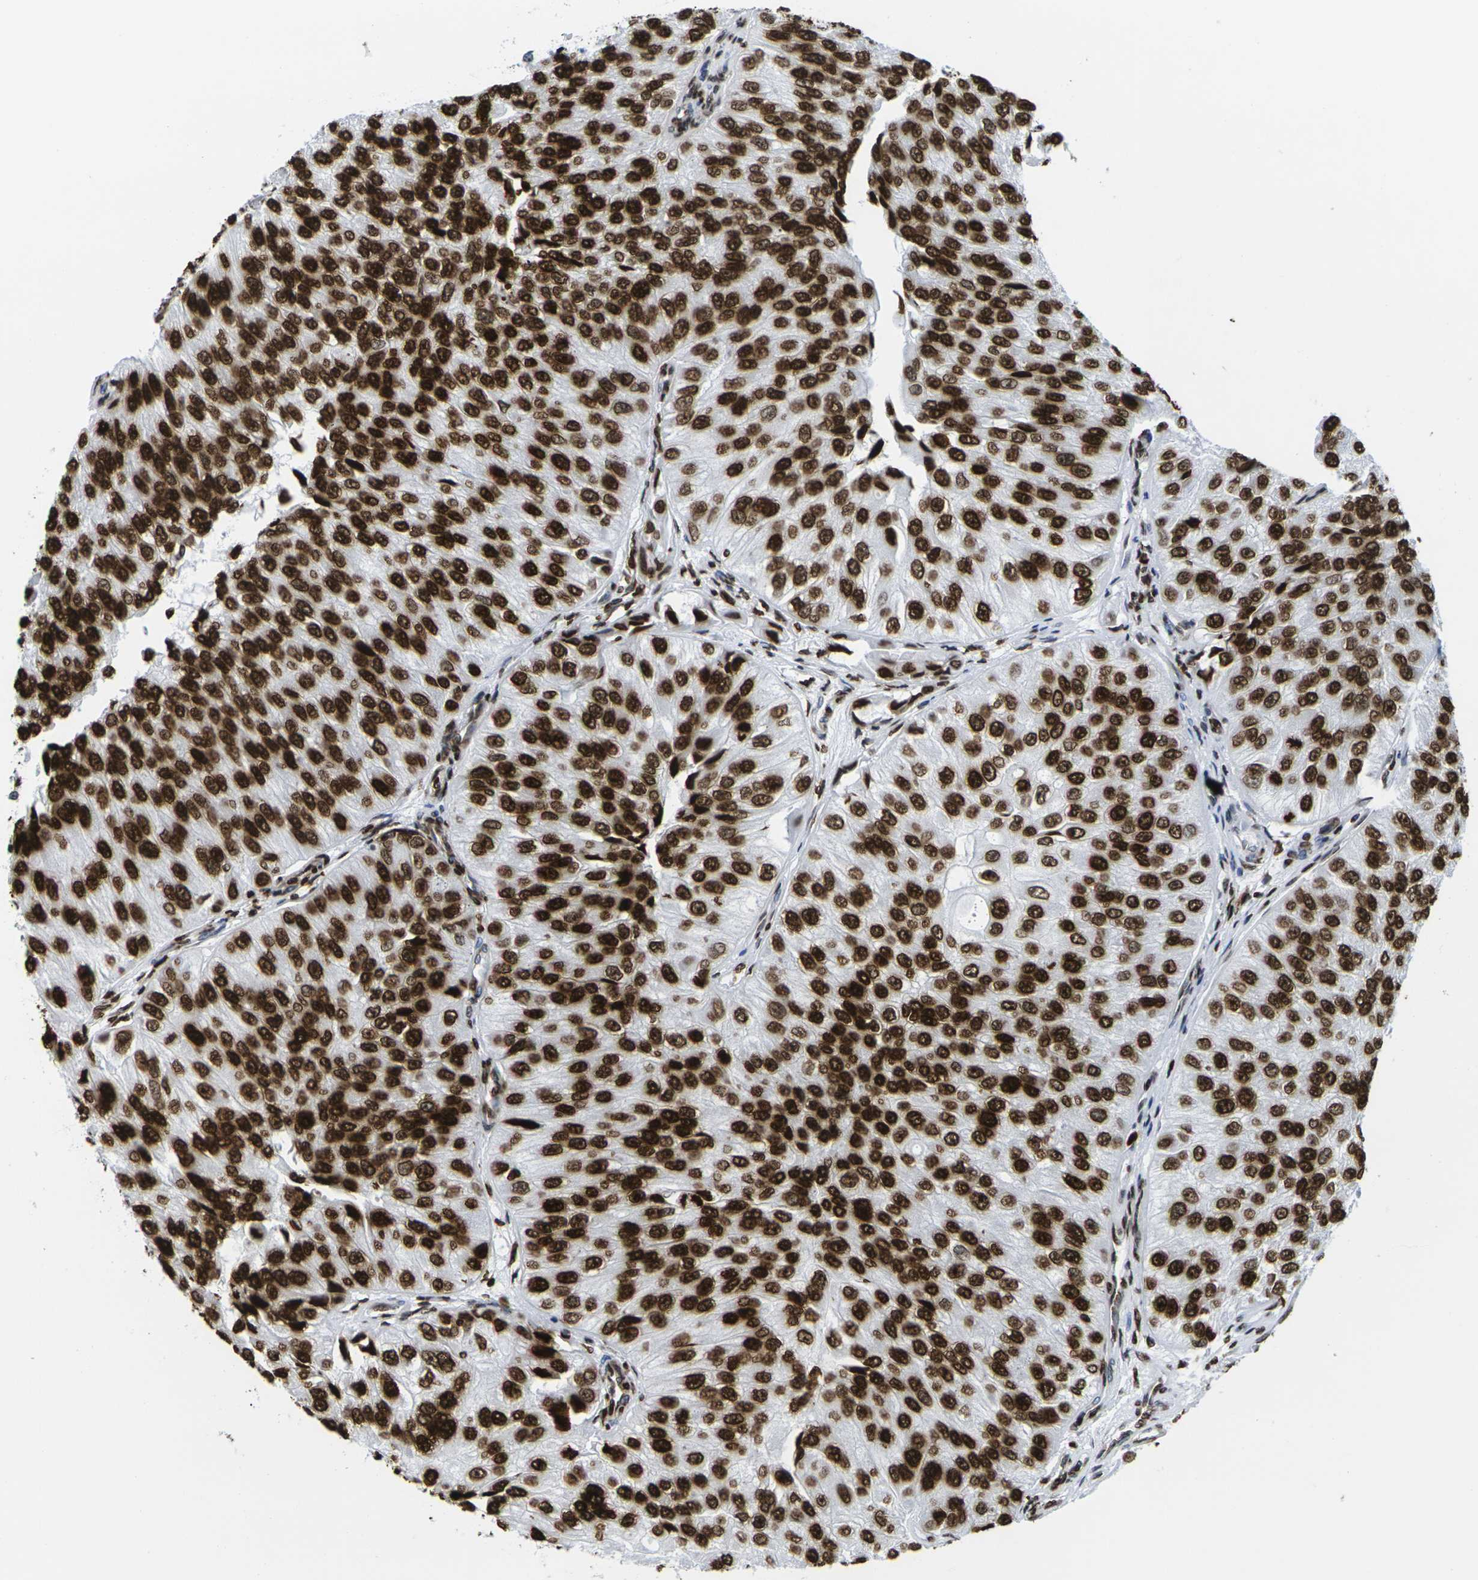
{"staining": {"intensity": "strong", "quantity": ">75%", "location": "cytoplasmic/membranous,nuclear"}, "tissue": "urothelial cancer", "cell_type": "Tumor cells", "image_type": "cancer", "snomed": [{"axis": "morphology", "description": "Urothelial carcinoma, High grade"}, {"axis": "topography", "description": "Kidney"}, {"axis": "topography", "description": "Urinary bladder"}], "caption": "Immunohistochemical staining of urothelial cancer displays strong cytoplasmic/membranous and nuclear protein expression in approximately >75% of tumor cells. Nuclei are stained in blue.", "gene": "H2AC21", "patient": {"sex": "male", "age": 77}}